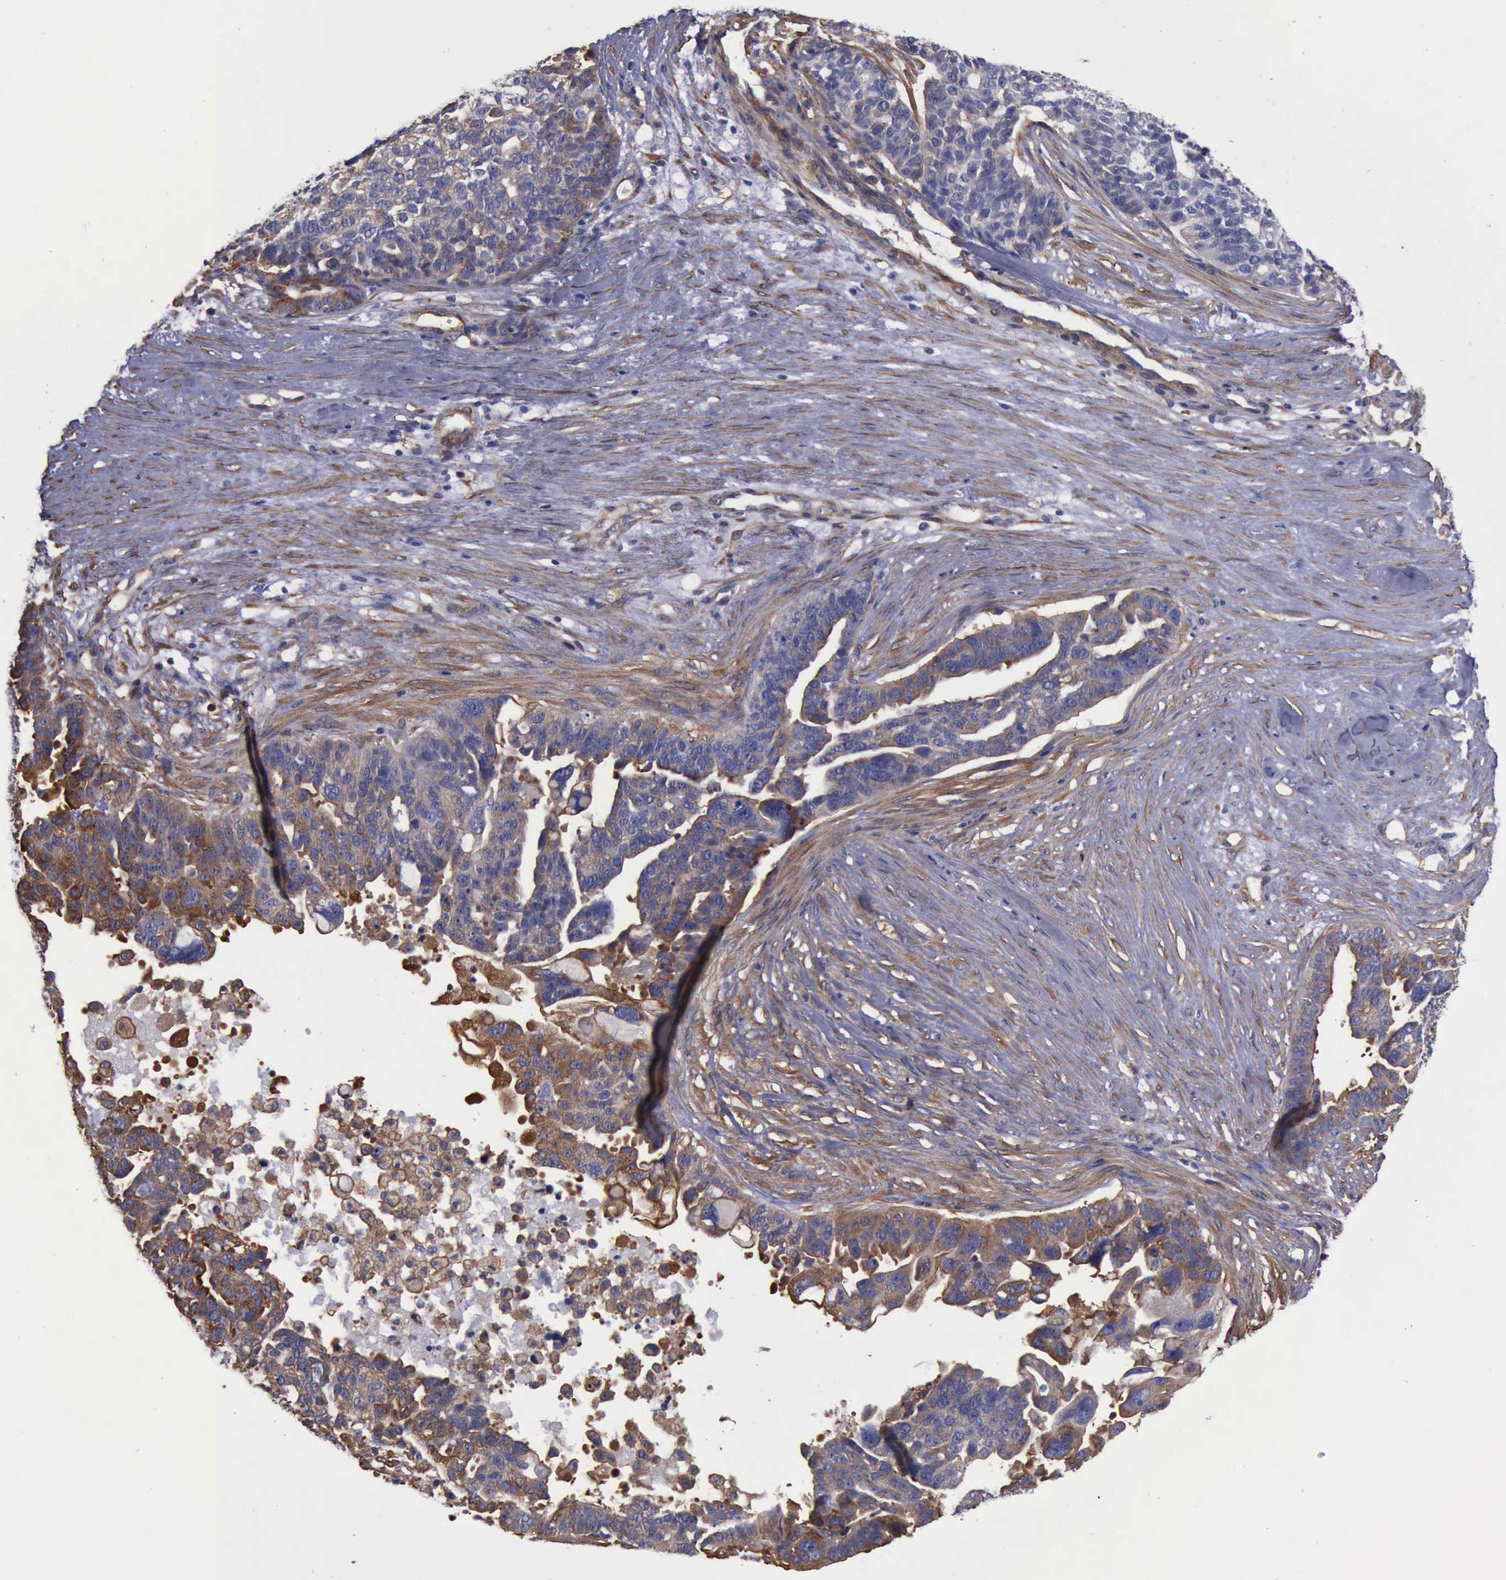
{"staining": {"intensity": "weak", "quantity": "25%-75%", "location": "cytoplasmic/membranous"}, "tissue": "ovarian cancer", "cell_type": "Tumor cells", "image_type": "cancer", "snomed": [{"axis": "morphology", "description": "Cystadenocarcinoma, serous, NOS"}, {"axis": "topography", "description": "Ovary"}], "caption": "Immunohistochemistry (IHC) micrograph of neoplastic tissue: ovarian cancer (serous cystadenocarcinoma) stained using IHC exhibits low levels of weak protein expression localized specifically in the cytoplasmic/membranous of tumor cells, appearing as a cytoplasmic/membranous brown color.", "gene": "FLNA", "patient": {"sex": "female", "age": 59}}